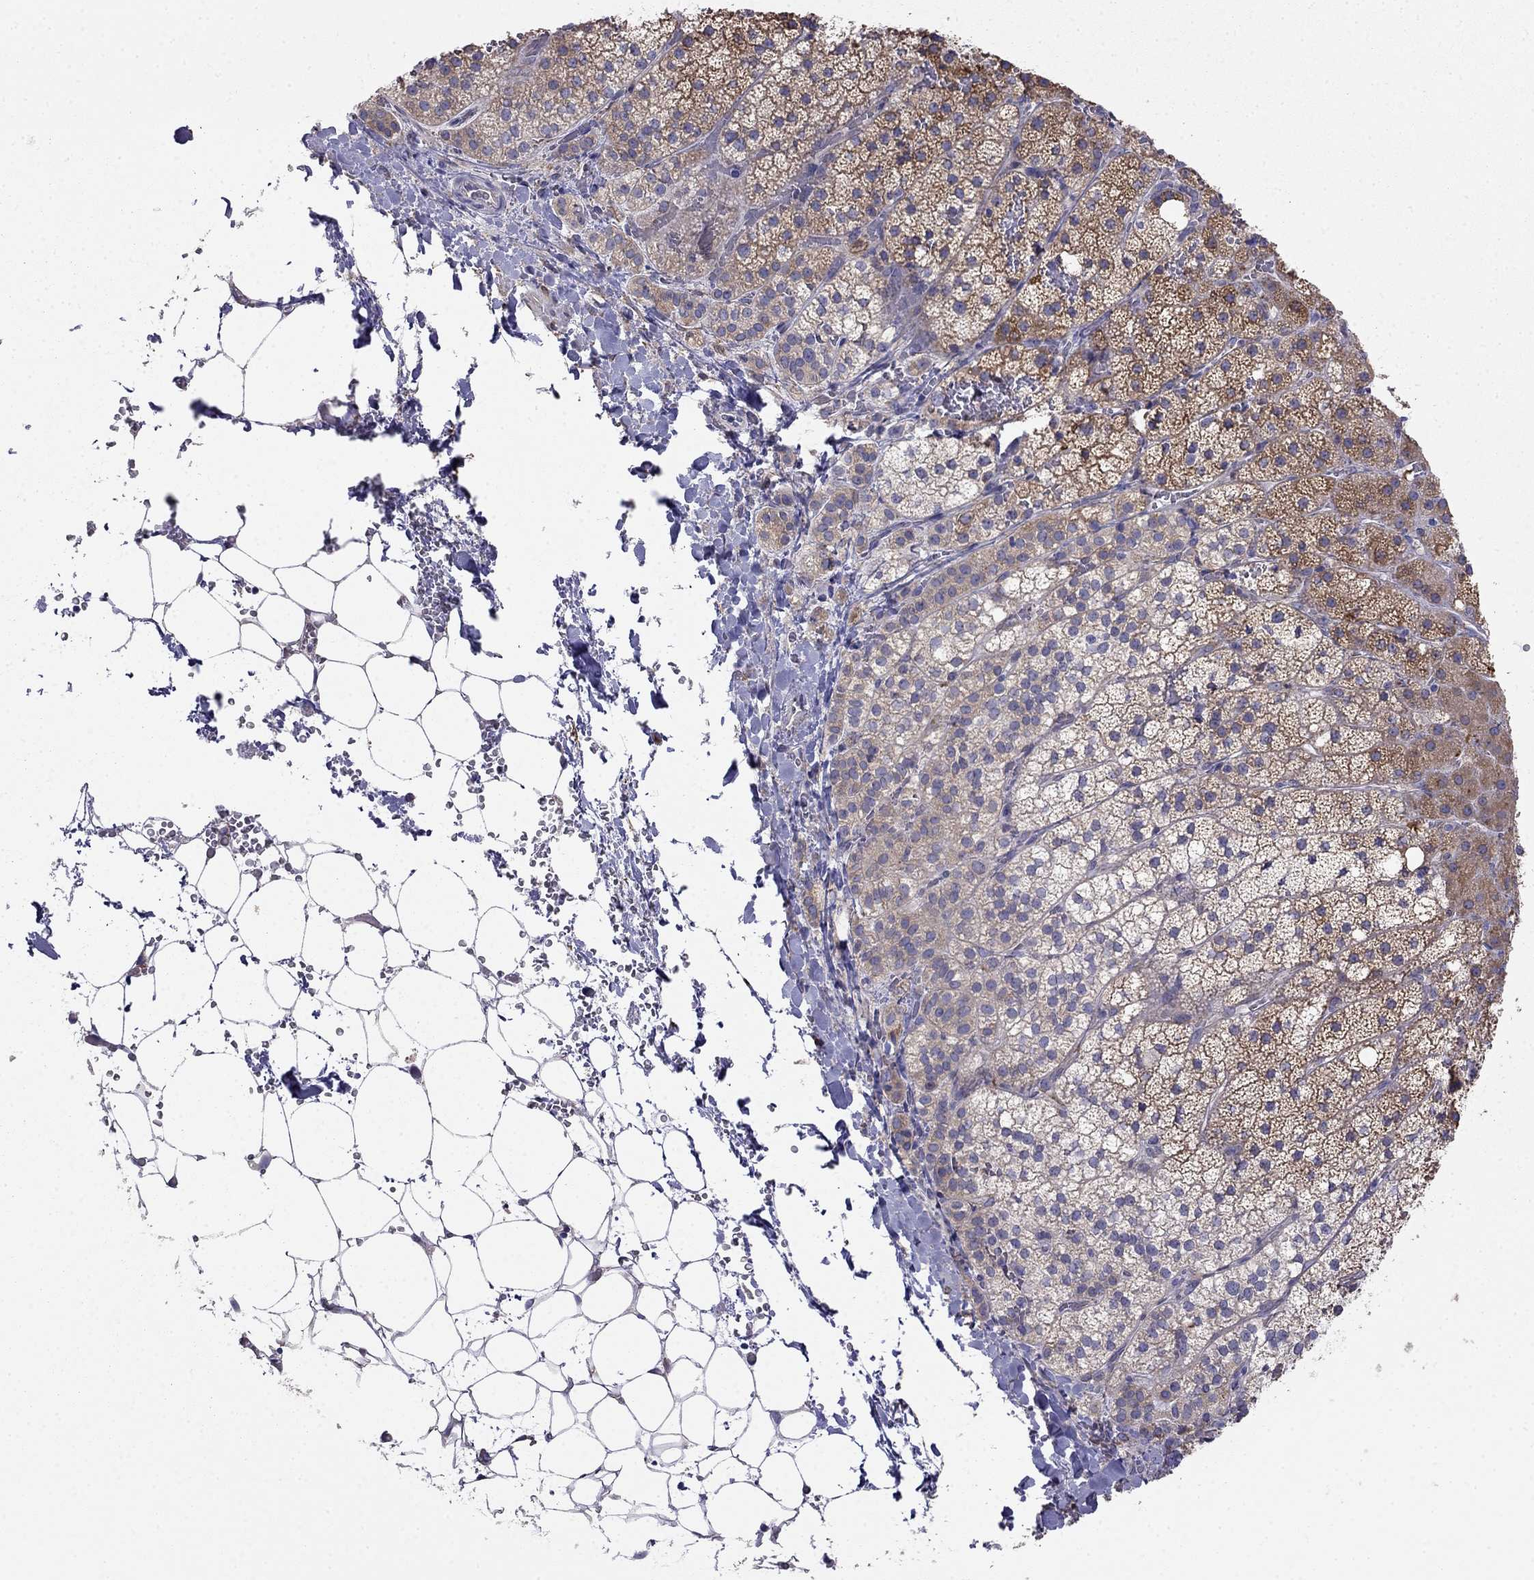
{"staining": {"intensity": "moderate", "quantity": "25%-75%", "location": "cytoplasmic/membranous"}, "tissue": "adrenal gland", "cell_type": "Glandular cells", "image_type": "normal", "snomed": [{"axis": "morphology", "description": "Normal tissue, NOS"}, {"axis": "topography", "description": "Adrenal gland"}], "caption": "Immunohistochemical staining of normal human adrenal gland shows medium levels of moderate cytoplasmic/membranous expression in about 25%-75% of glandular cells.", "gene": "LONRF2", "patient": {"sex": "male", "age": 53}}